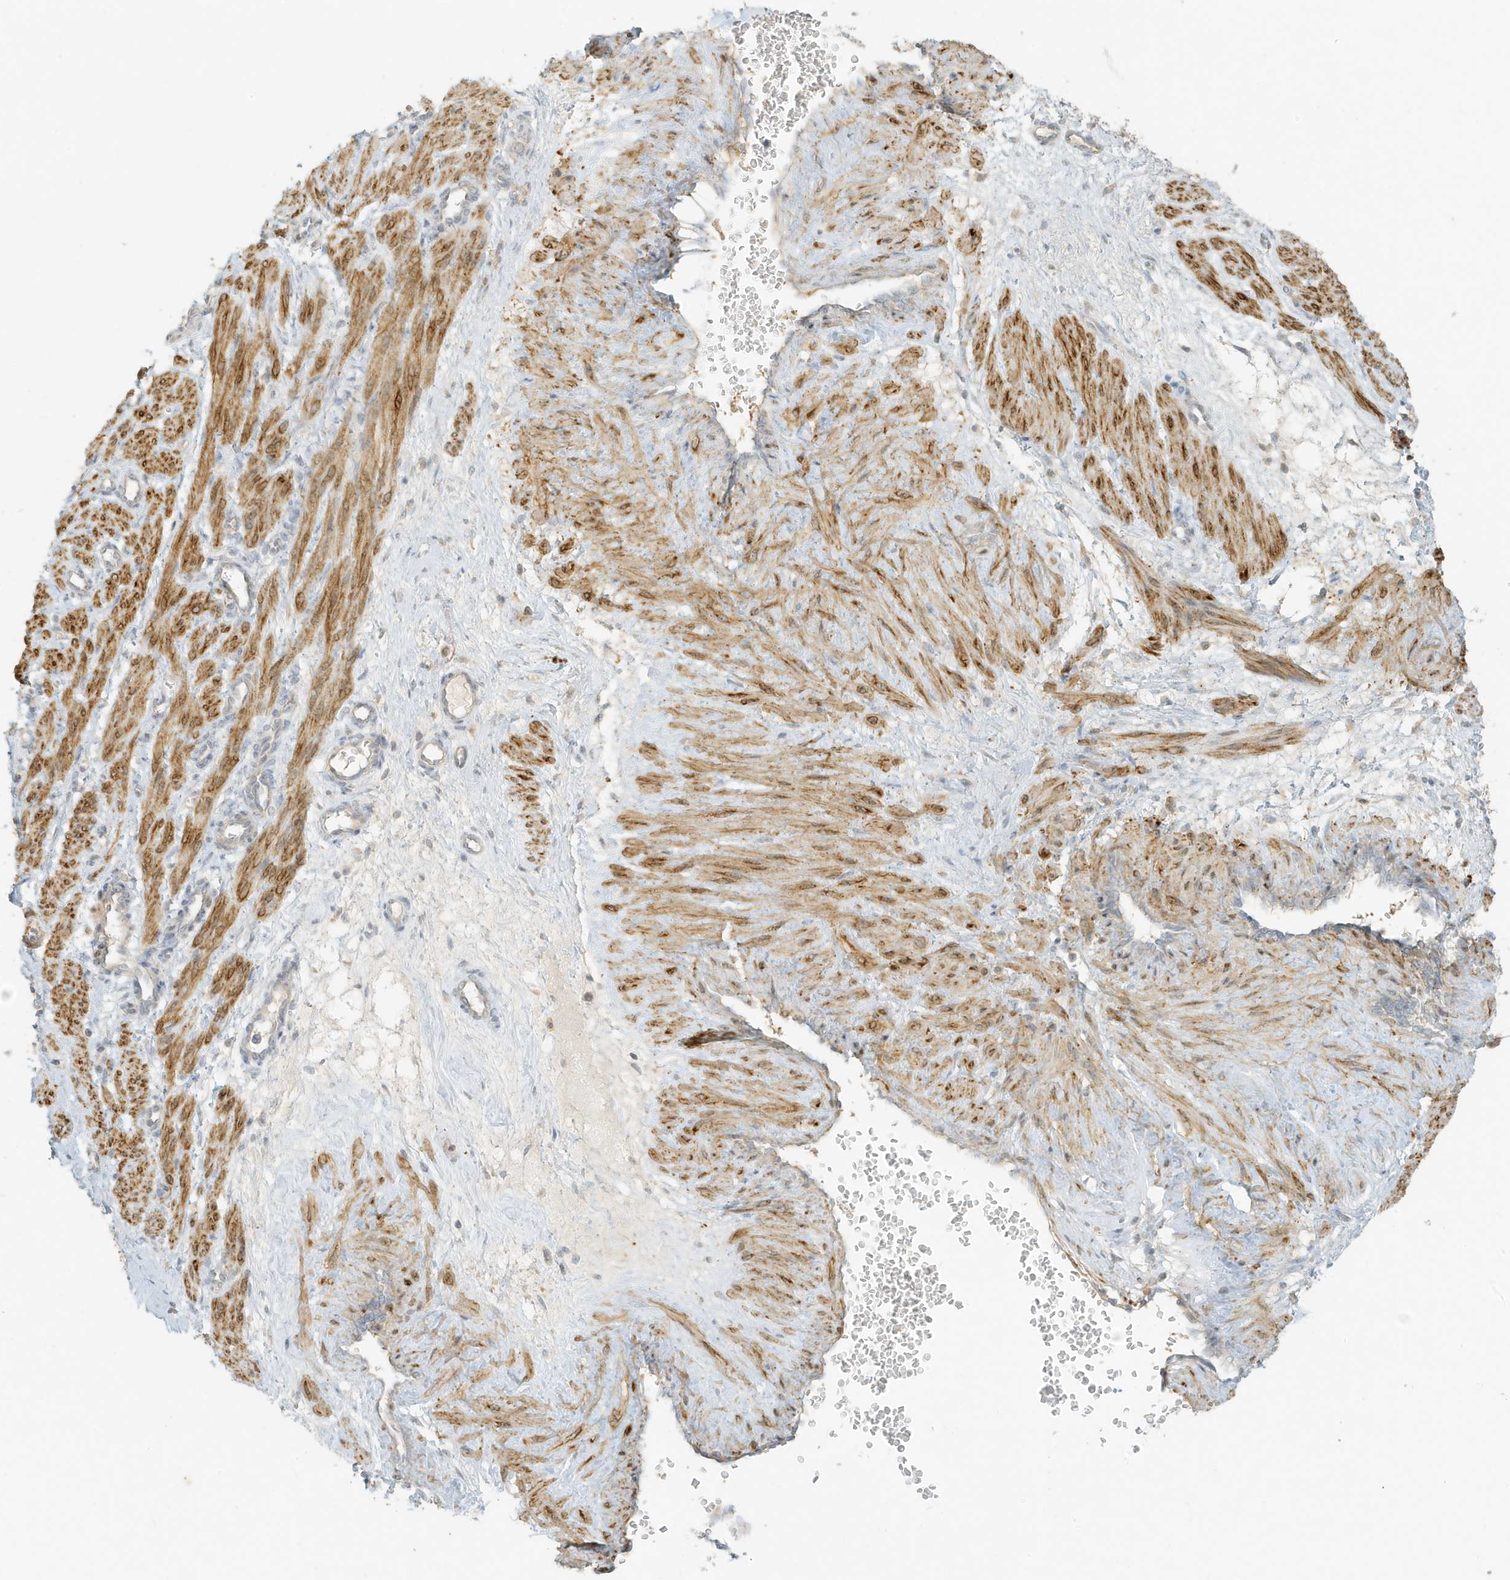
{"staining": {"intensity": "moderate", "quantity": ">75%", "location": "cytoplasmic/membranous"}, "tissue": "smooth muscle", "cell_type": "Smooth muscle cells", "image_type": "normal", "snomed": [{"axis": "morphology", "description": "Normal tissue, NOS"}, {"axis": "topography", "description": "Endometrium"}], "caption": "IHC micrograph of normal smooth muscle stained for a protein (brown), which shows medium levels of moderate cytoplasmic/membranous expression in approximately >75% of smooth muscle cells.", "gene": "MCOLN1", "patient": {"sex": "female", "age": 33}}